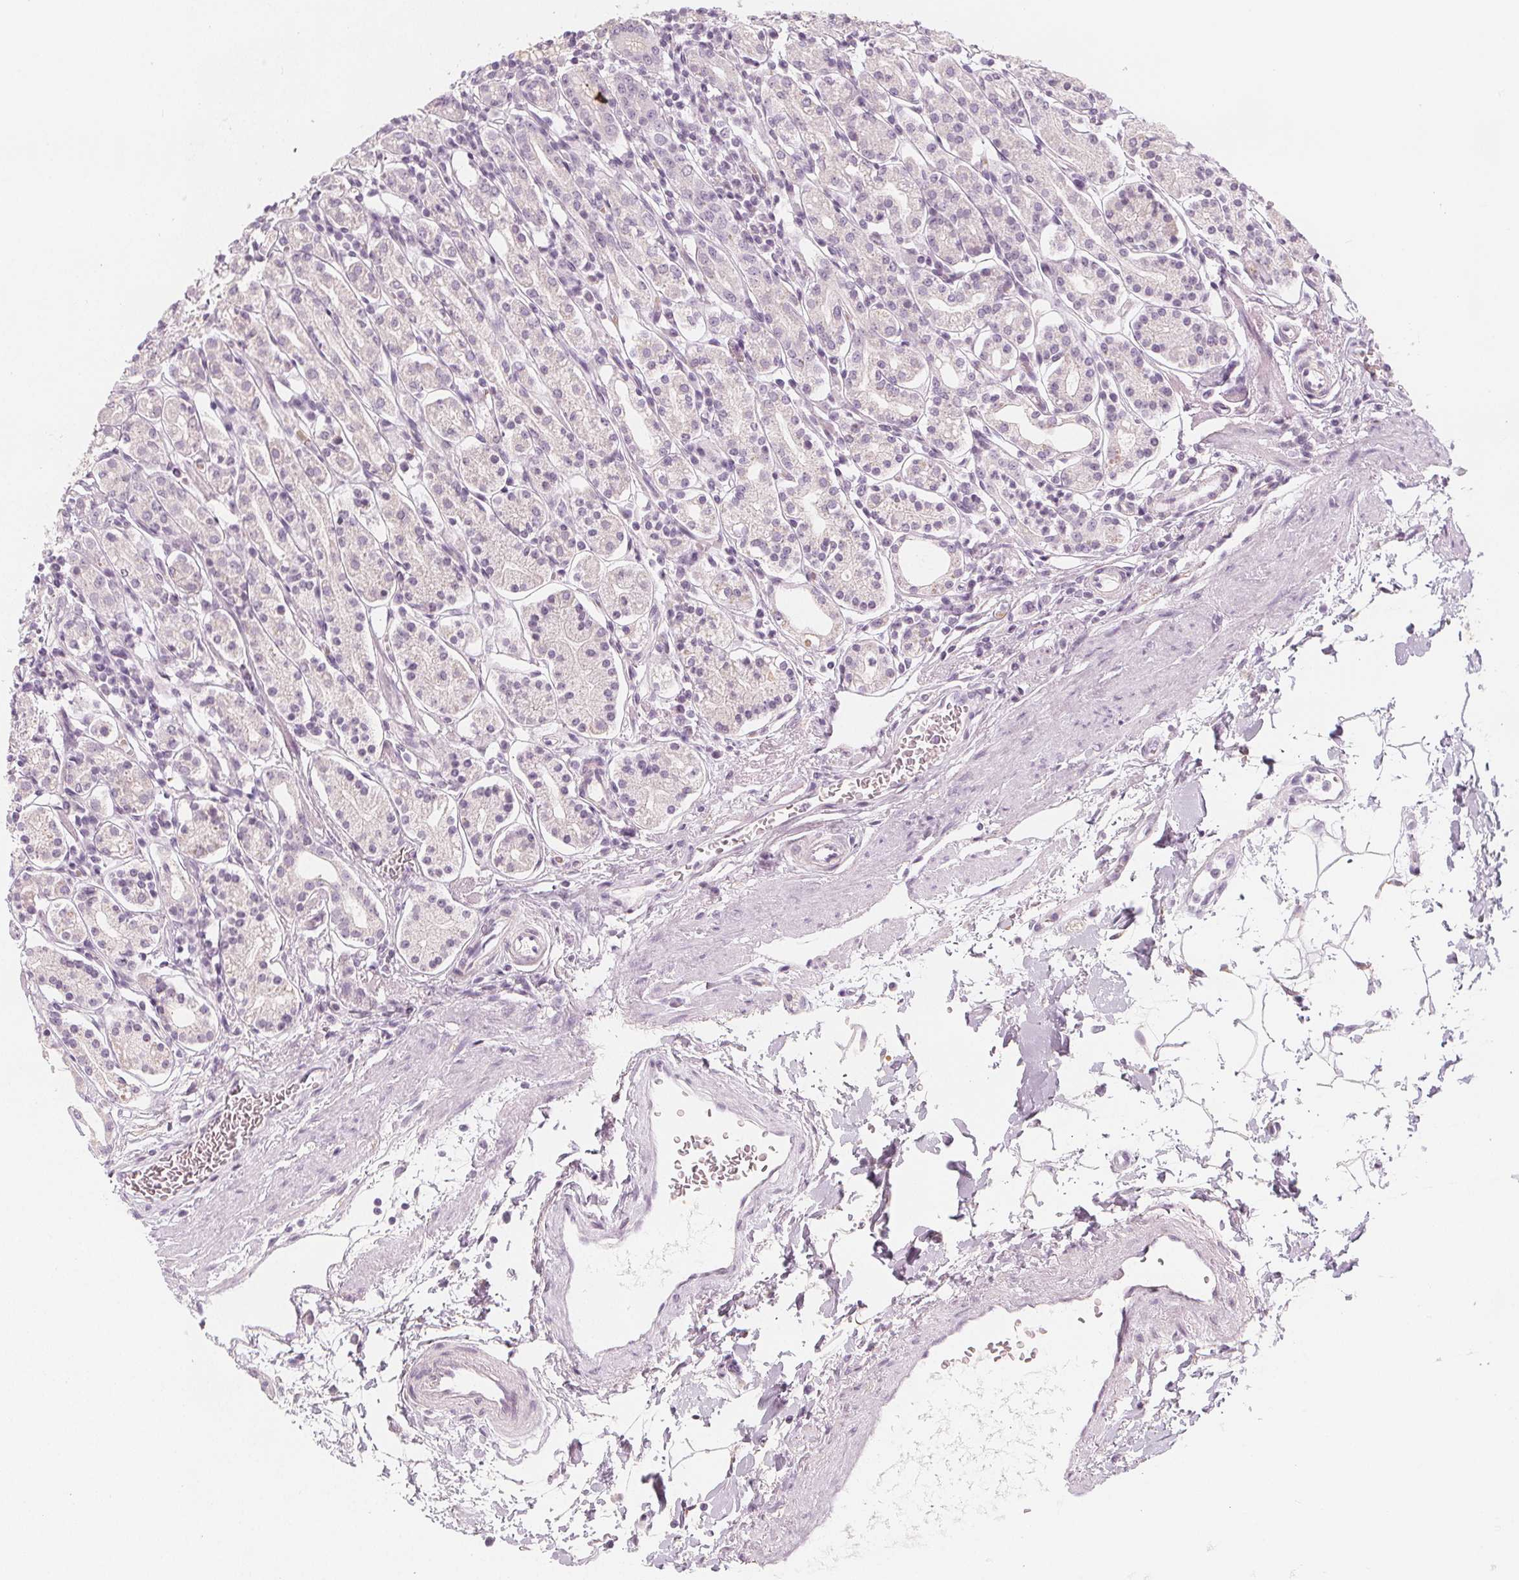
{"staining": {"intensity": "negative", "quantity": "none", "location": "none"}, "tissue": "stomach", "cell_type": "Glandular cells", "image_type": "normal", "snomed": [{"axis": "morphology", "description": "Normal tissue, NOS"}, {"axis": "topography", "description": "Stomach, upper"}, {"axis": "topography", "description": "Stomach"}], "caption": "Photomicrograph shows no protein staining in glandular cells of unremarkable stomach.", "gene": "MAP1A", "patient": {"sex": "male", "age": 62}}